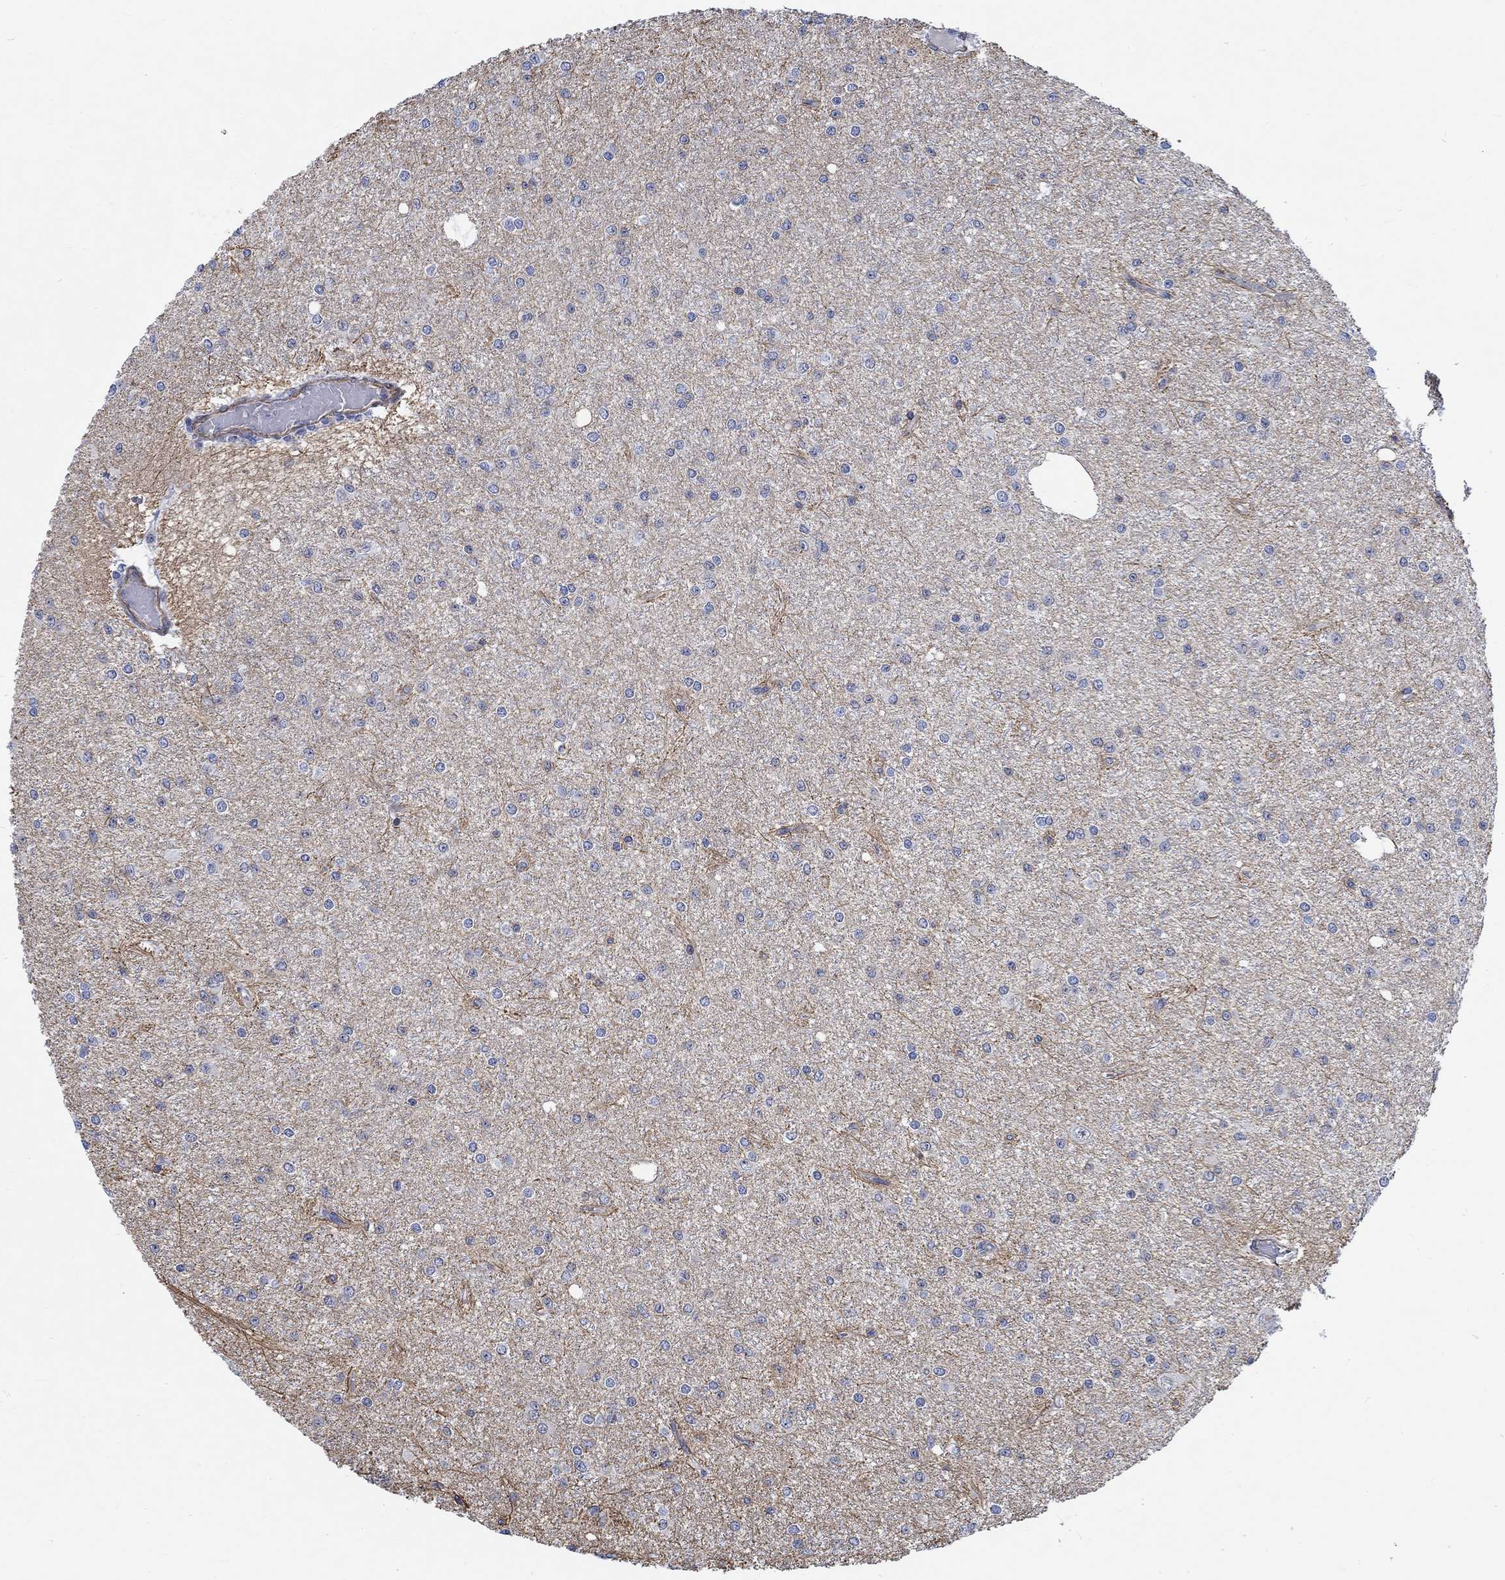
{"staining": {"intensity": "negative", "quantity": "none", "location": "none"}, "tissue": "glioma", "cell_type": "Tumor cells", "image_type": "cancer", "snomed": [{"axis": "morphology", "description": "Glioma, malignant, Low grade"}, {"axis": "topography", "description": "Brain"}], "caption": "The micrograph shows no staining of tumor cells in glioma. (DAB (3,3'-diaminobenzidine) immunohistochemistry (IHC) visualized using brightfield microscopy, high magnification).", "gene": "KCNH8", "patient": {"sex": "male", "age": 27}}